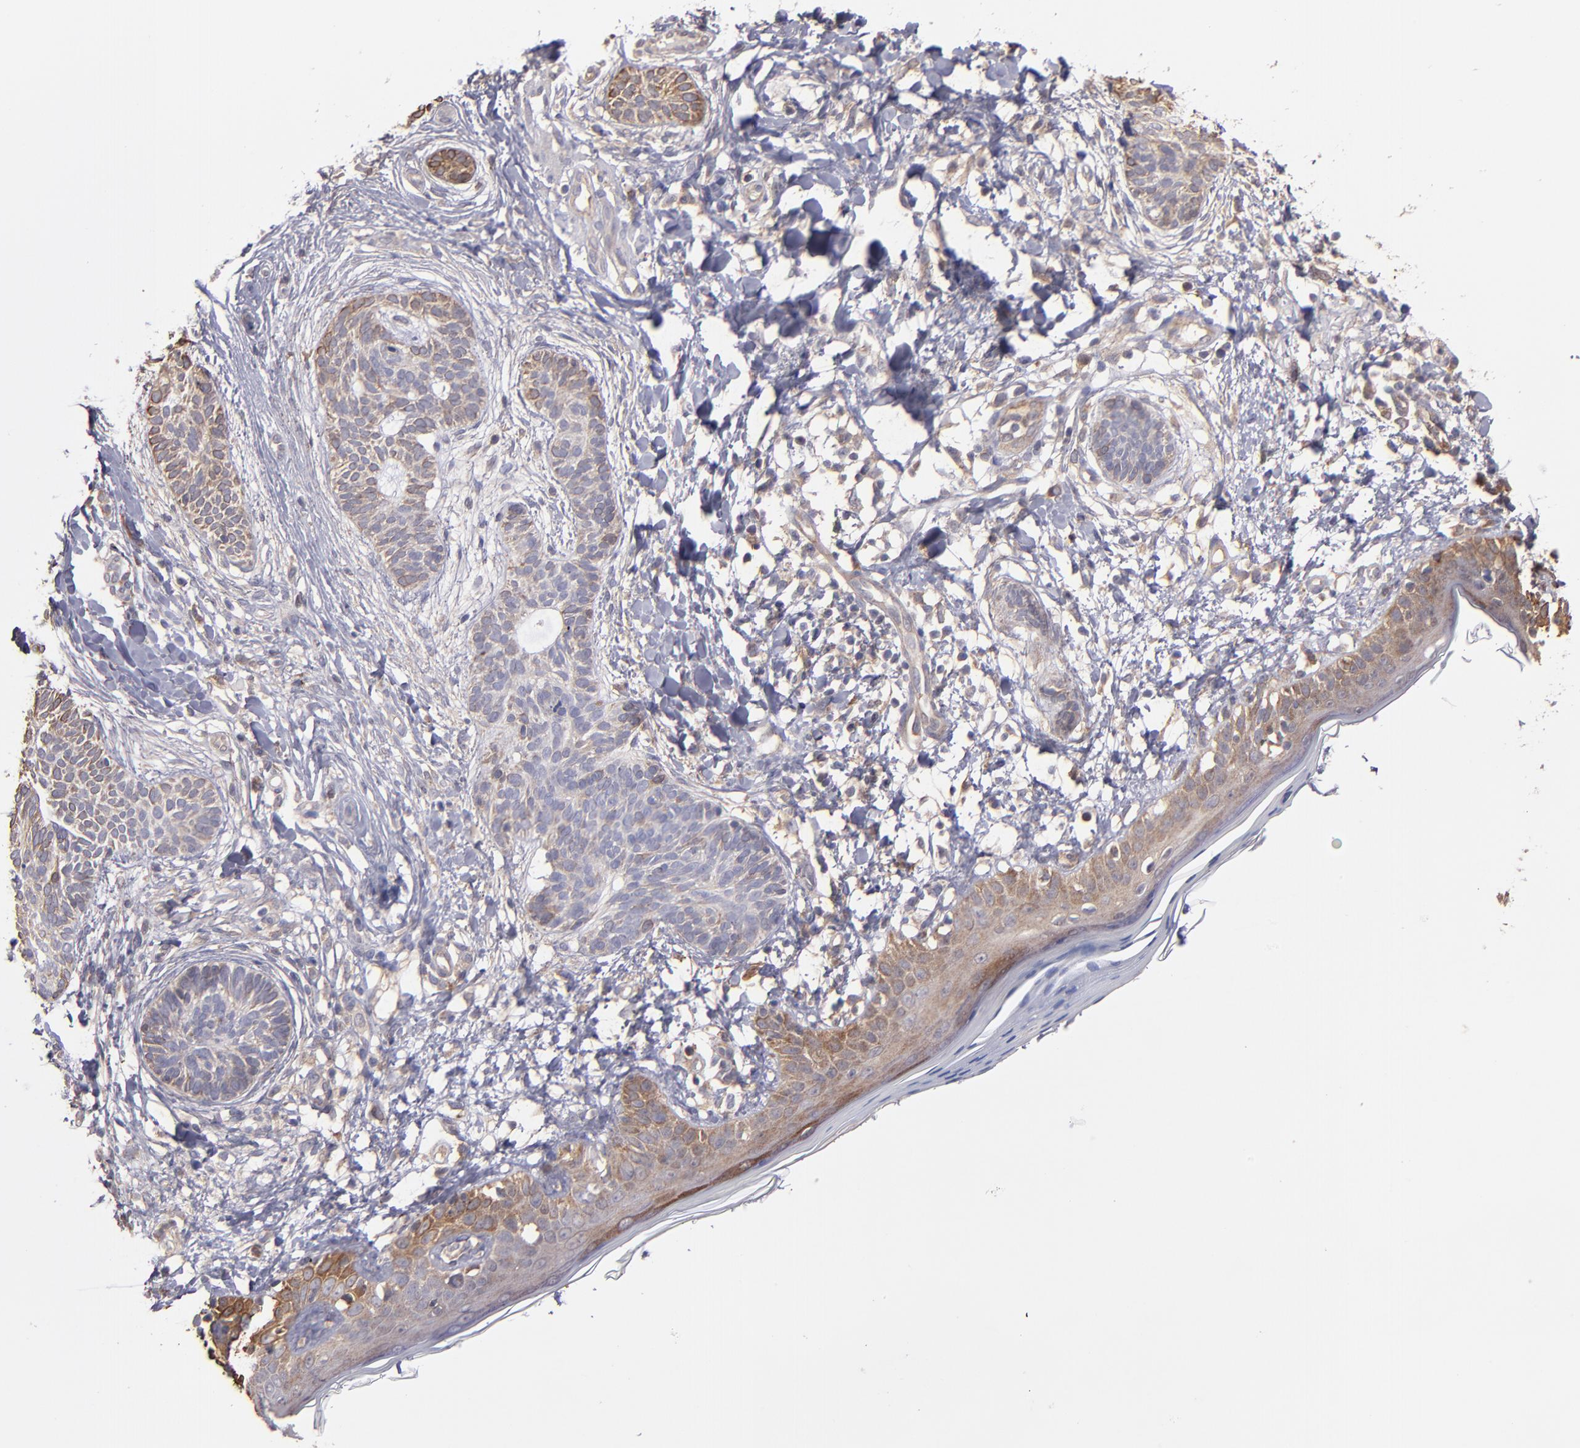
{"staining": {"intensity": "weak", "quantity": "<25%", "location": "cytoplasmic/membranous"}, "tissue": "skin cancer", "cell_type": "Tumor cells", "image_type": "cancer", "snomed": [{"axis": "morphology", "description": "Normal tissue, NOS"}, {"axis": "morphology", "description": "Basal cell carcinoma"}, {"axis": "topography", "description": "Skin"}], "caption": "Tumor cells are negative for brown protein staining in basal cell carcinoma (skin).", "gene": "IFIH1", "patient": {"sex": "male", "age": 63}}